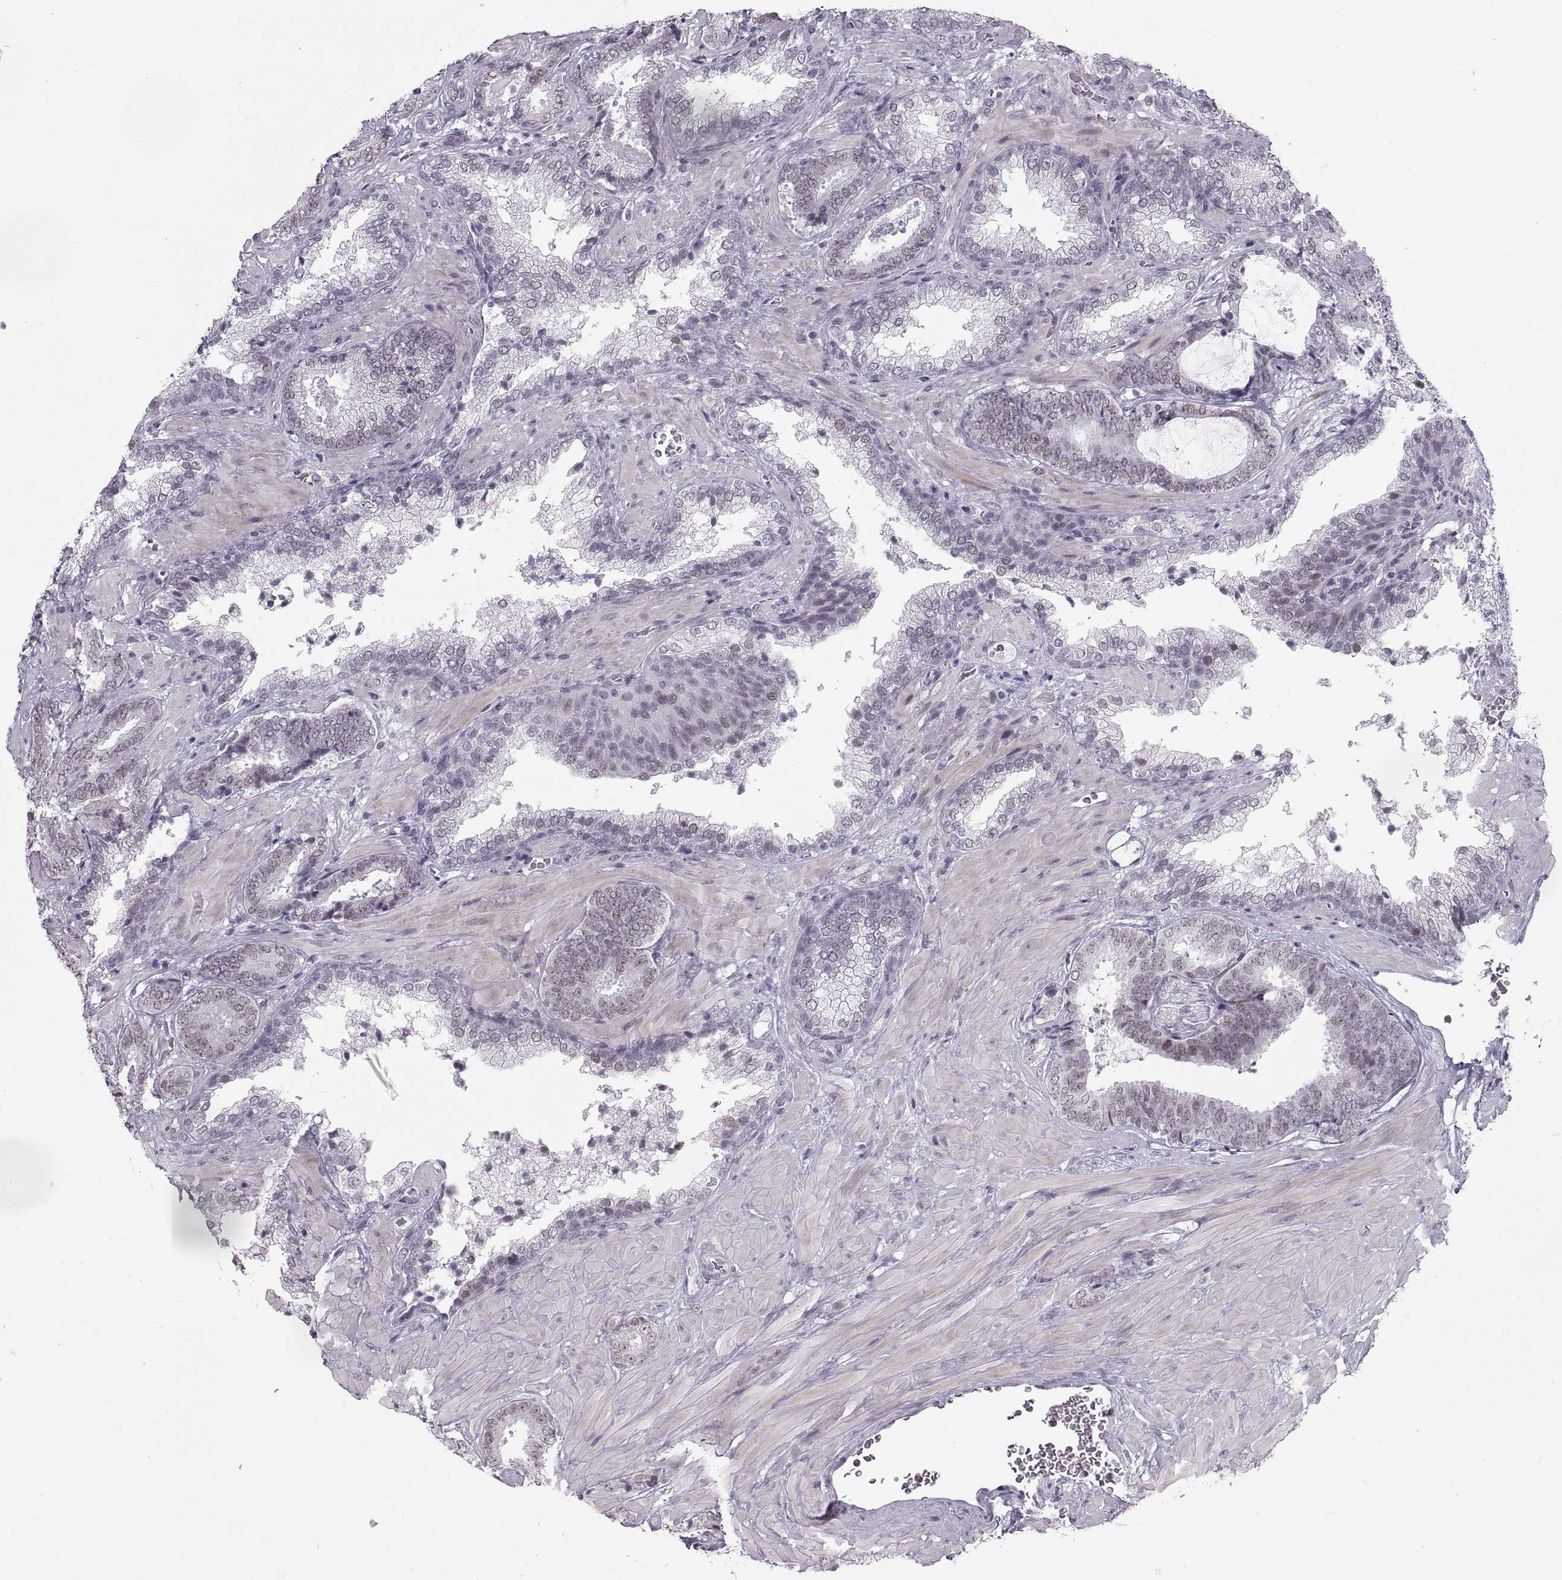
{"staining": {"intensity": "weak", "quantity": "<25%", "location": "cytoplasmic/membranous"}, "tissue": "prostate cancer", "cell_type": "Tumor cells", "image_type": "cancer", "snomed": [{"axis": "morphology", "description": "Adenocarcinoma, Low grade"}, {"axis": "topography", "description": "Prostate"}], "caption": "This is an immunohistochemistry image of prostate cancer (low-grade adenocarcinoma). There is no positivity in tumor cells.", "gene": "NANOS3", "patient": {"sex": "male", "age": 61}}